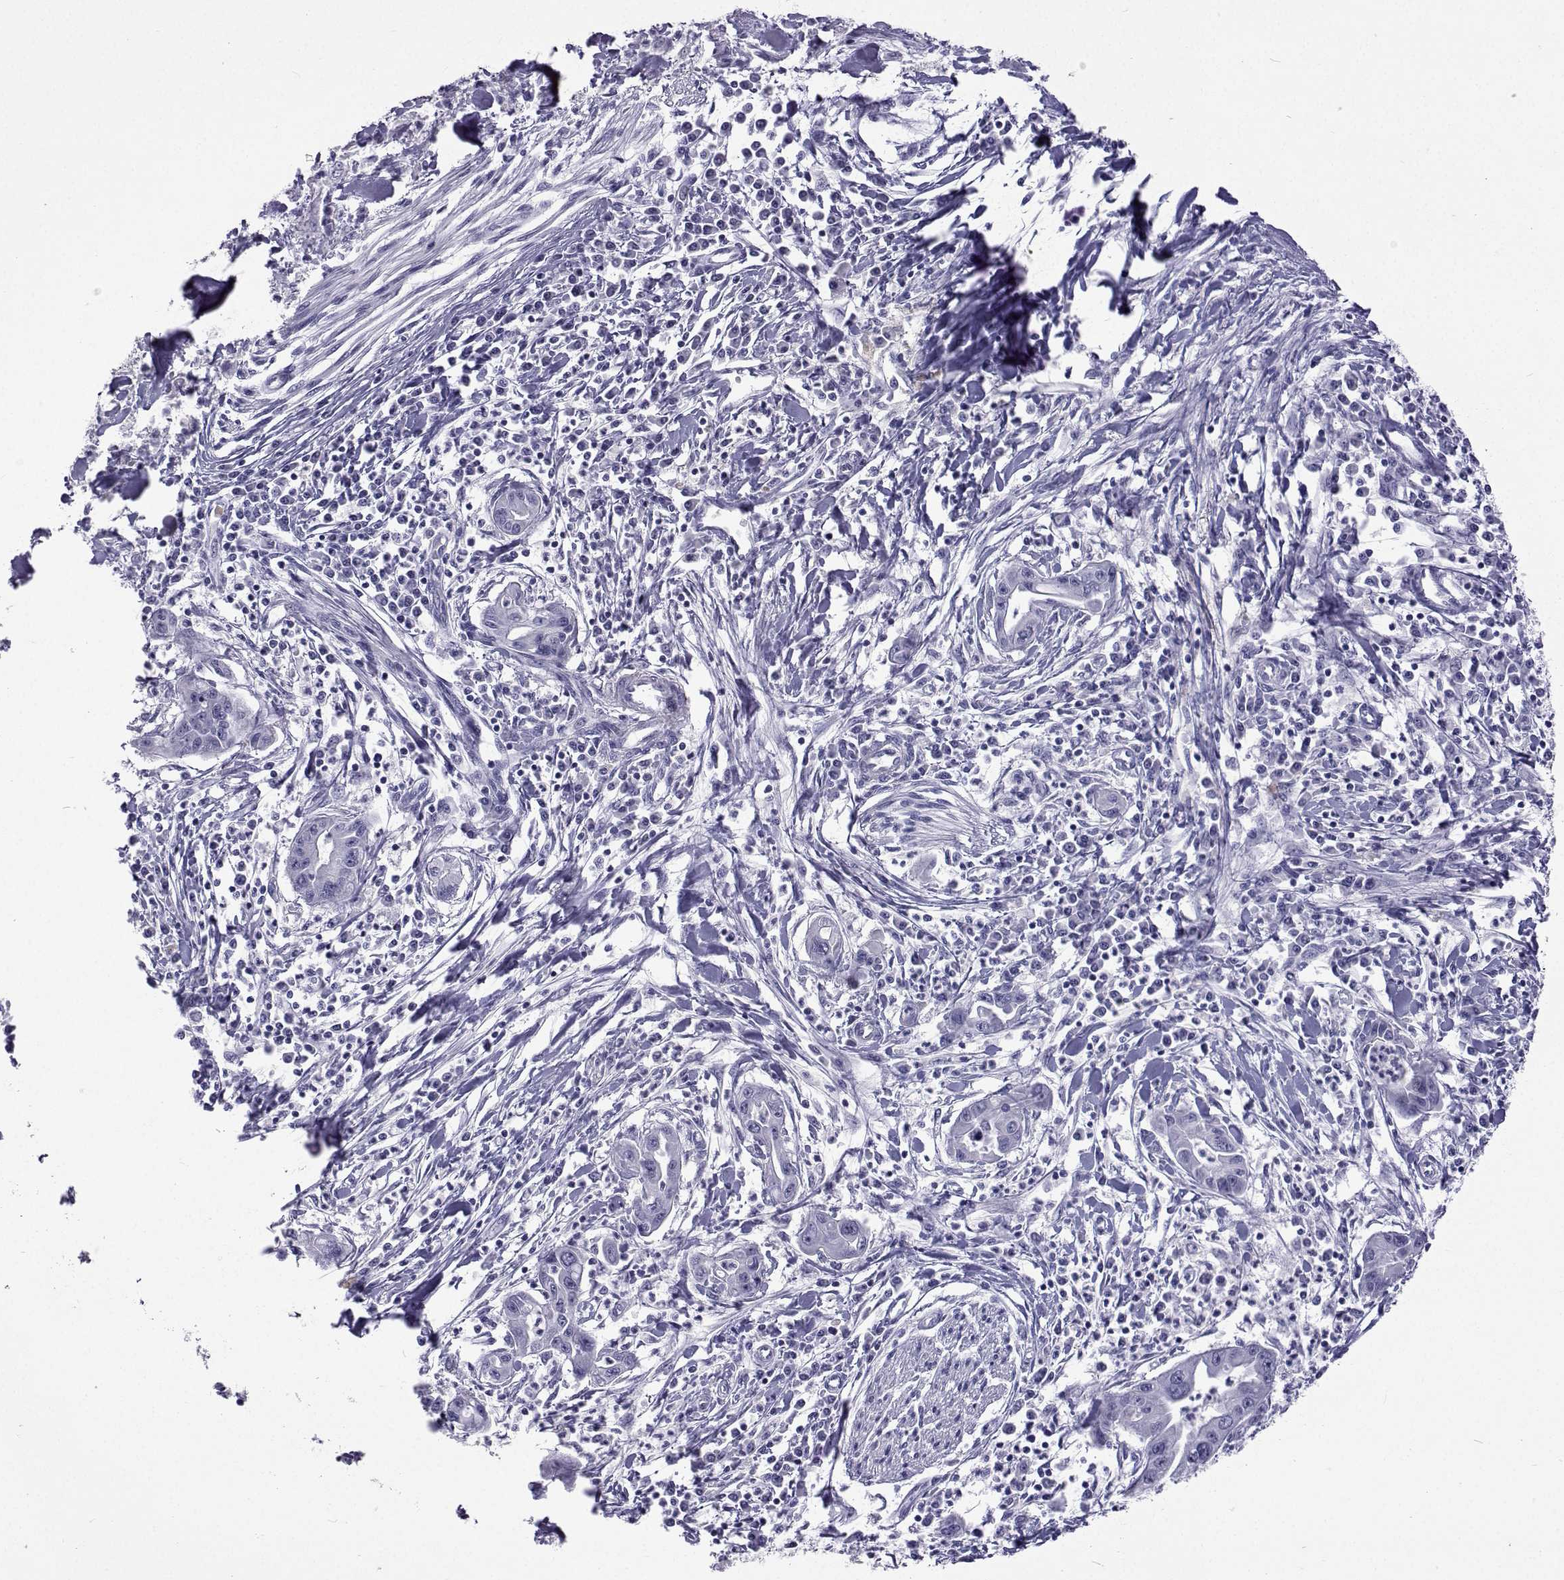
{"staining": {"intensity": "negative", "quantity": "none", "location": "none"}, "tissue": "pancreatic cancer", "cell_type": "Tumor cells", "image_type": "cancer", "snomed": [{"axis": "morphology", "description": "Adenocarcinoma, NOS"}, {"axis": "topography", "description": "Pancreas"}], "caption": "High magnification brightfield microscopy of pancreatic adenocarcinoma stained with DAB (brown) and counterstained with hematoxylin (blue): tumor cells show no significant positivity.", "gene": "GALM", "patient": {"sex": "male", "age": 72}}